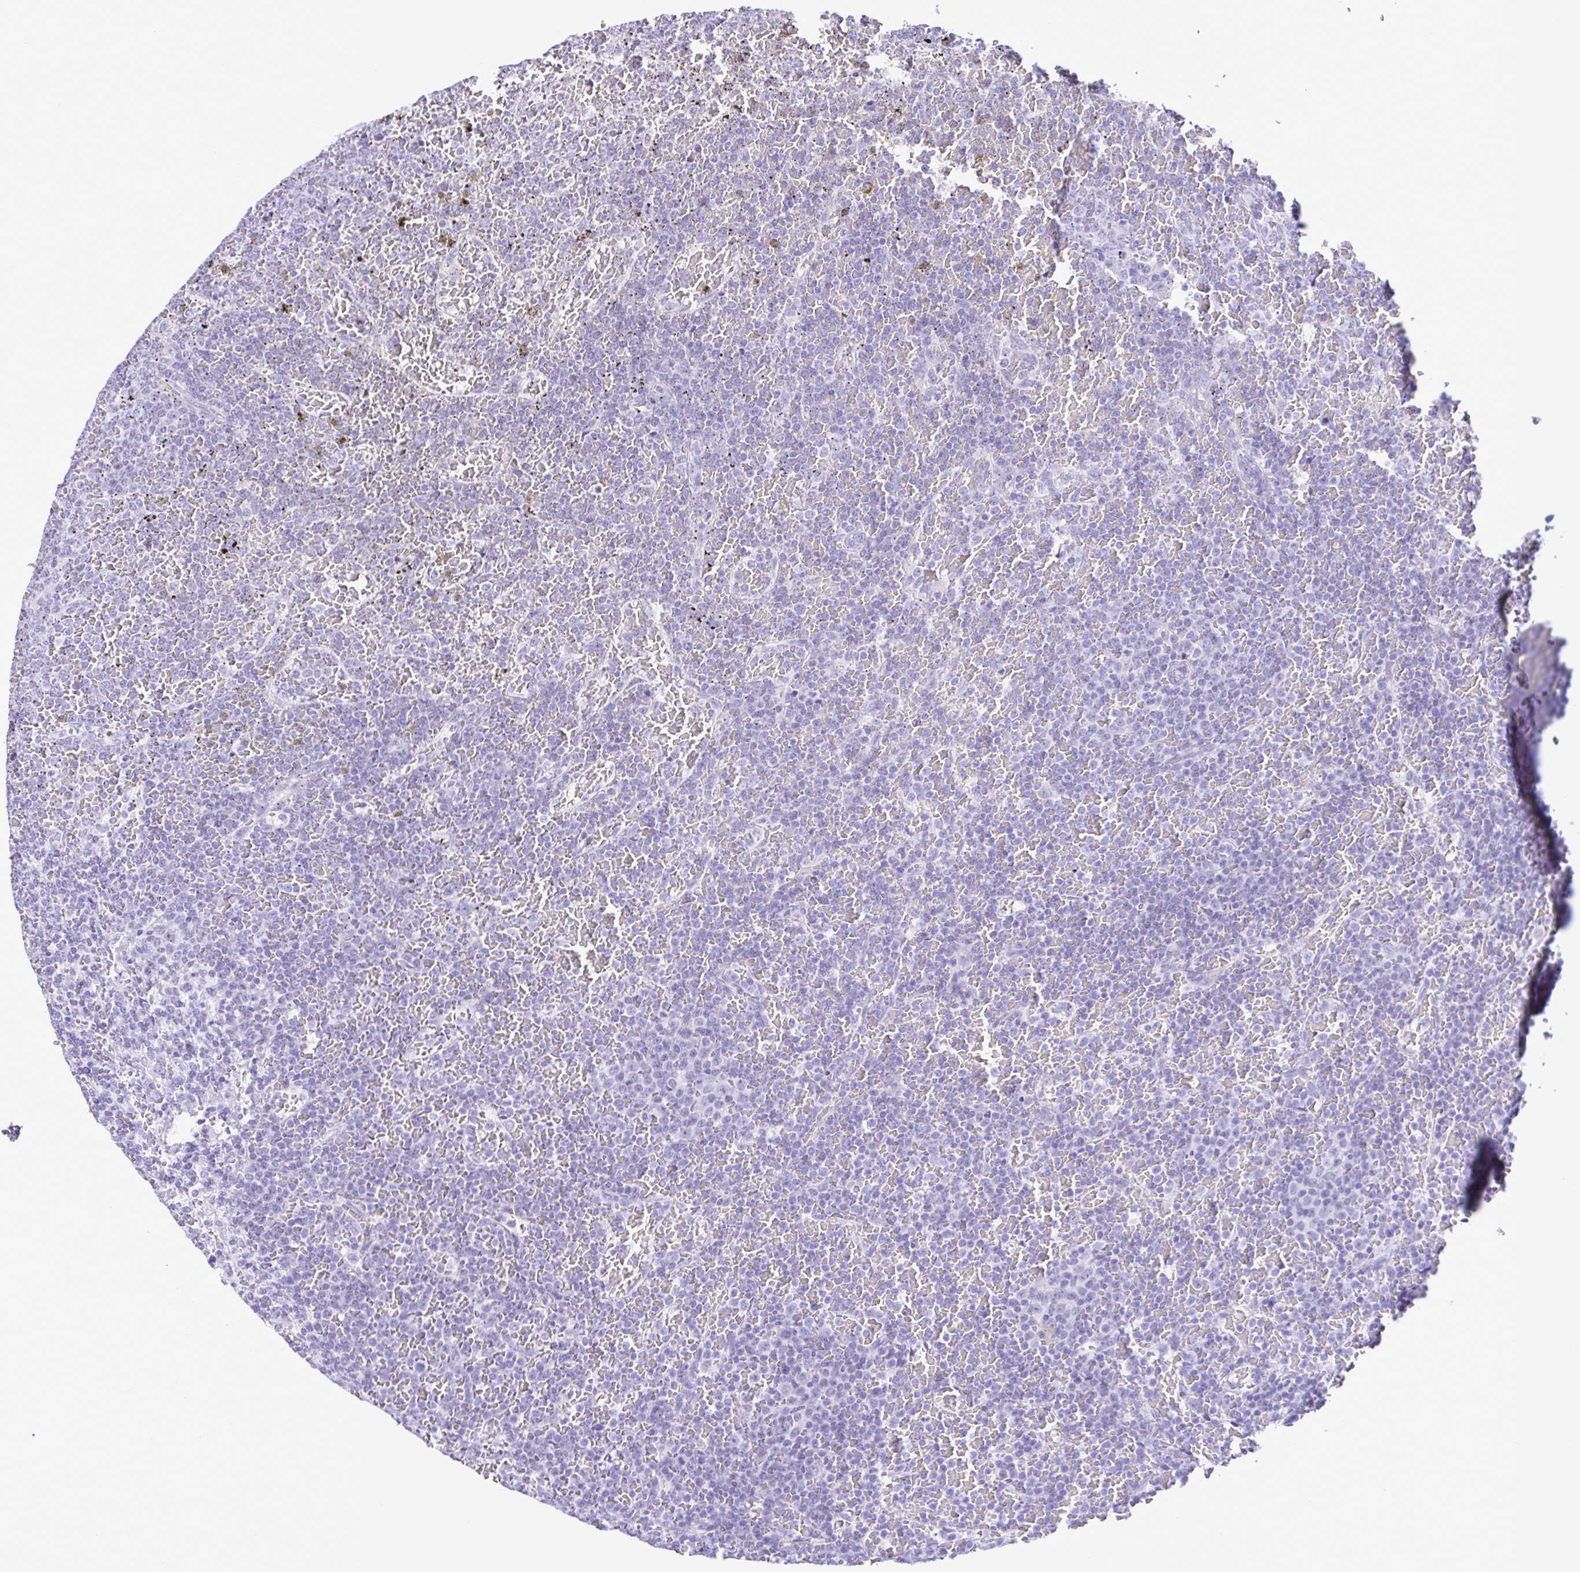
{"staining": {"intensity": "negative", "quantity": "none", "location": "none"}, "tissue": "lymphoma", "cell_type": "Tumor cells", "image_type": "cancer", "snomed": [{"axis": "morphology", "description": "Malignant lymphoma, non-Hodgkin's type, Low grade"}, {"axis": "topography", "description": "Spleen"}], "caption": "Immunohistochemistry photomicrograph of human lymphoma stained for a protein (brown), which demonstrates no positivity in tumor cells.", "gene": "SPATA16", "patient": {"sex": "female", "age": 77}}